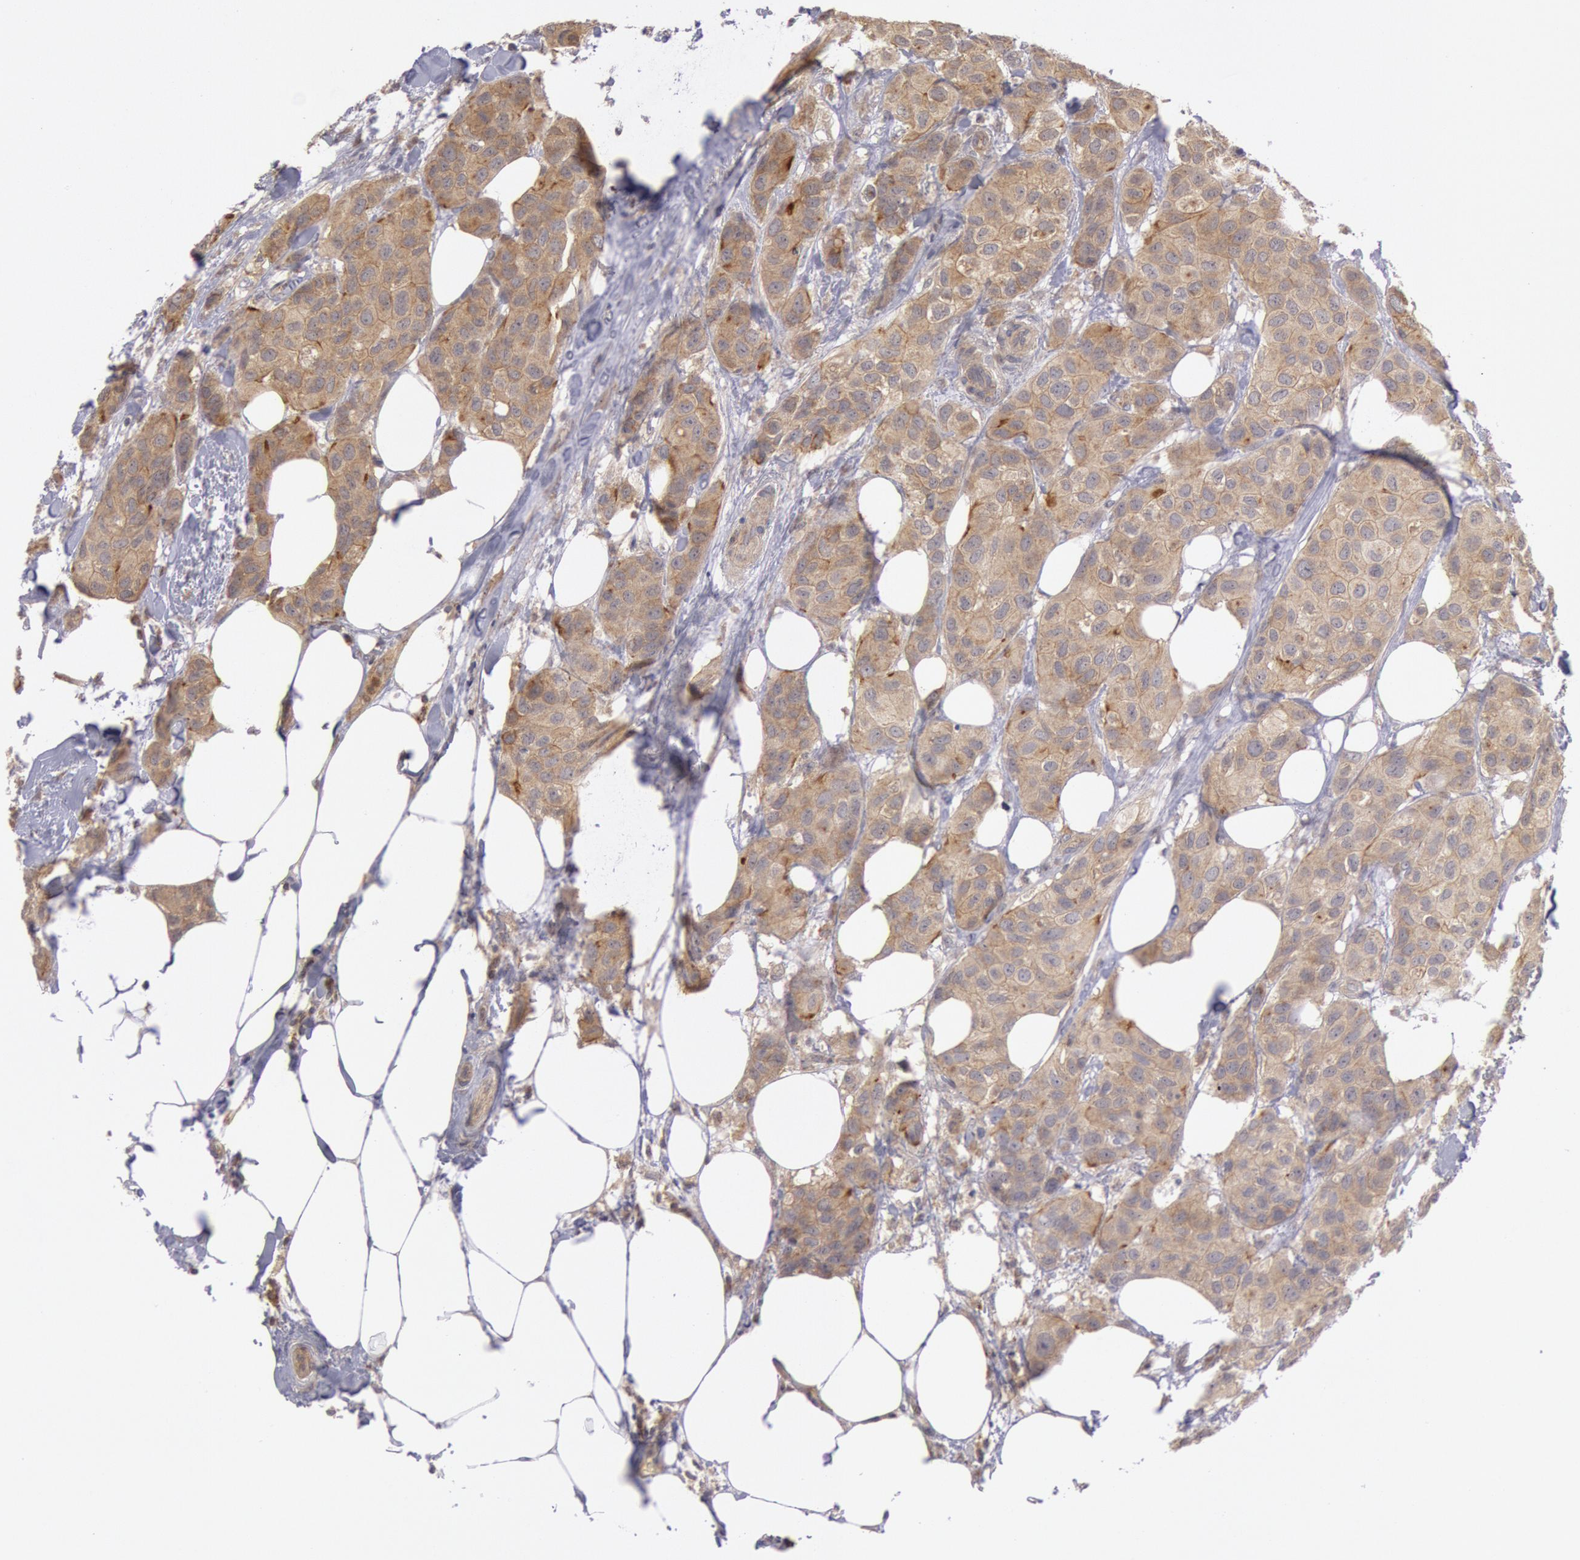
{"staining": {"intensity": "strong", "quantity": ">75%", "location": "cytoplasmic/membranous"}, "tissue": "breast cancer", "cell_type": "Tumor cells", "image_type": "cancer", "snomed": [{"axis": "morphology", "description": "Duct carcinoma"}, {"axis": "topography", "description": "Breast"}], "caption": "Strong cytoplasmic/membranous protein staining is appreciated in approximately >75% of tumor cells in infiltrating ductal carcinoma (breast).", "gene": "PLA2G6", "patient": {"sex": "female", "age": 68}}